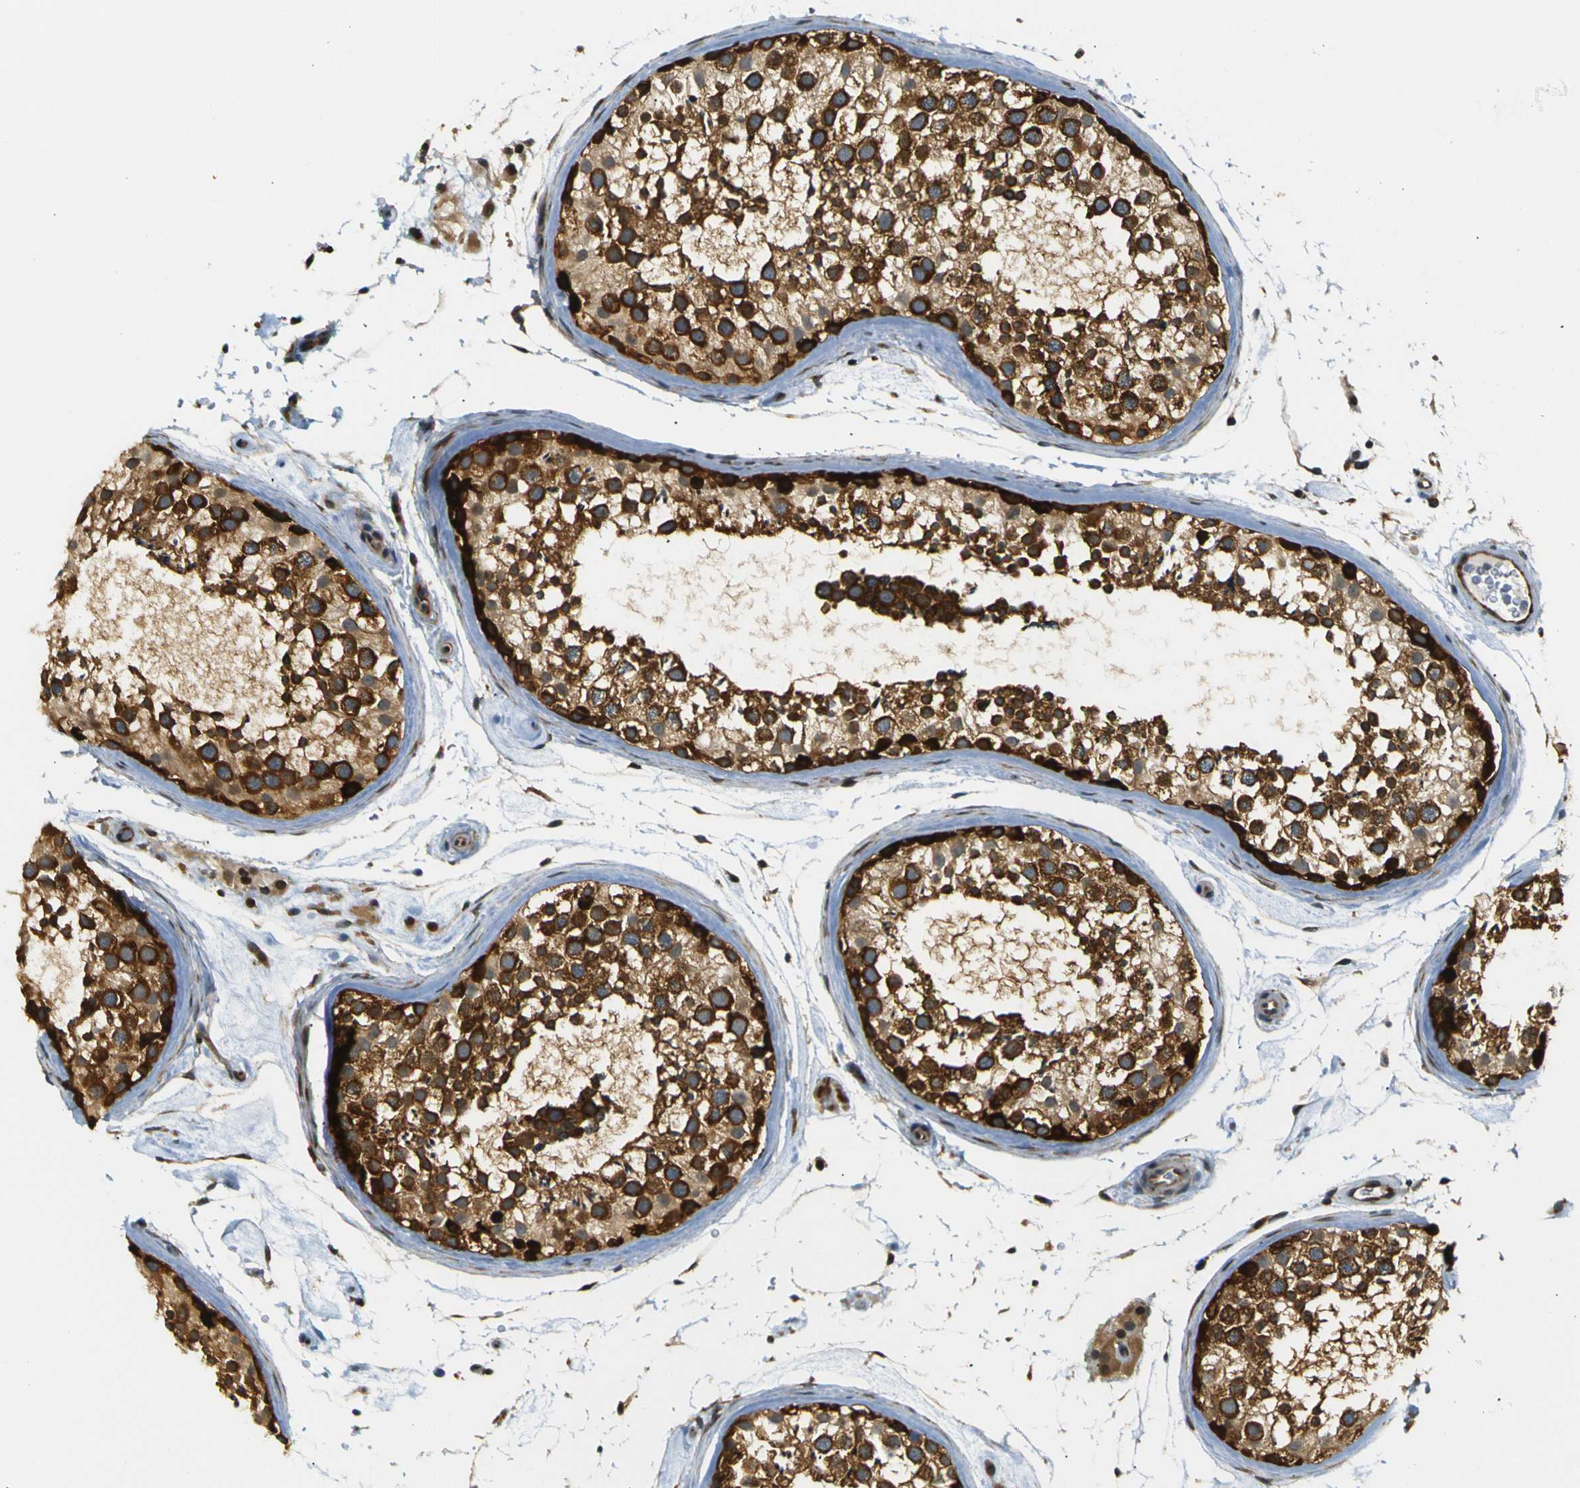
{"staining": {"intensity": "strong", "quantity": ">75%", "location": "cytoplasmic/membranous"}, "tissue": "testis", "cell_type": "Cells in seminiferous ducts", "image_type": "normal", "snomed": [{"axis": "morphology", "description": "Normal tissue, NOS"}, {"axis": "topography", "description": "Testis"}], "caption": "Protein staining of benign testis demonstrates strong cytoplasmic/membranous expression in about >75% of cells in seminiferous ducts. (DAB (3,3'-diaminobenzidine) = brown stain, brightfield microscopy at high magnification).", "gene": "ABCE1", "patient": {"sex": "male", "age": 46}}